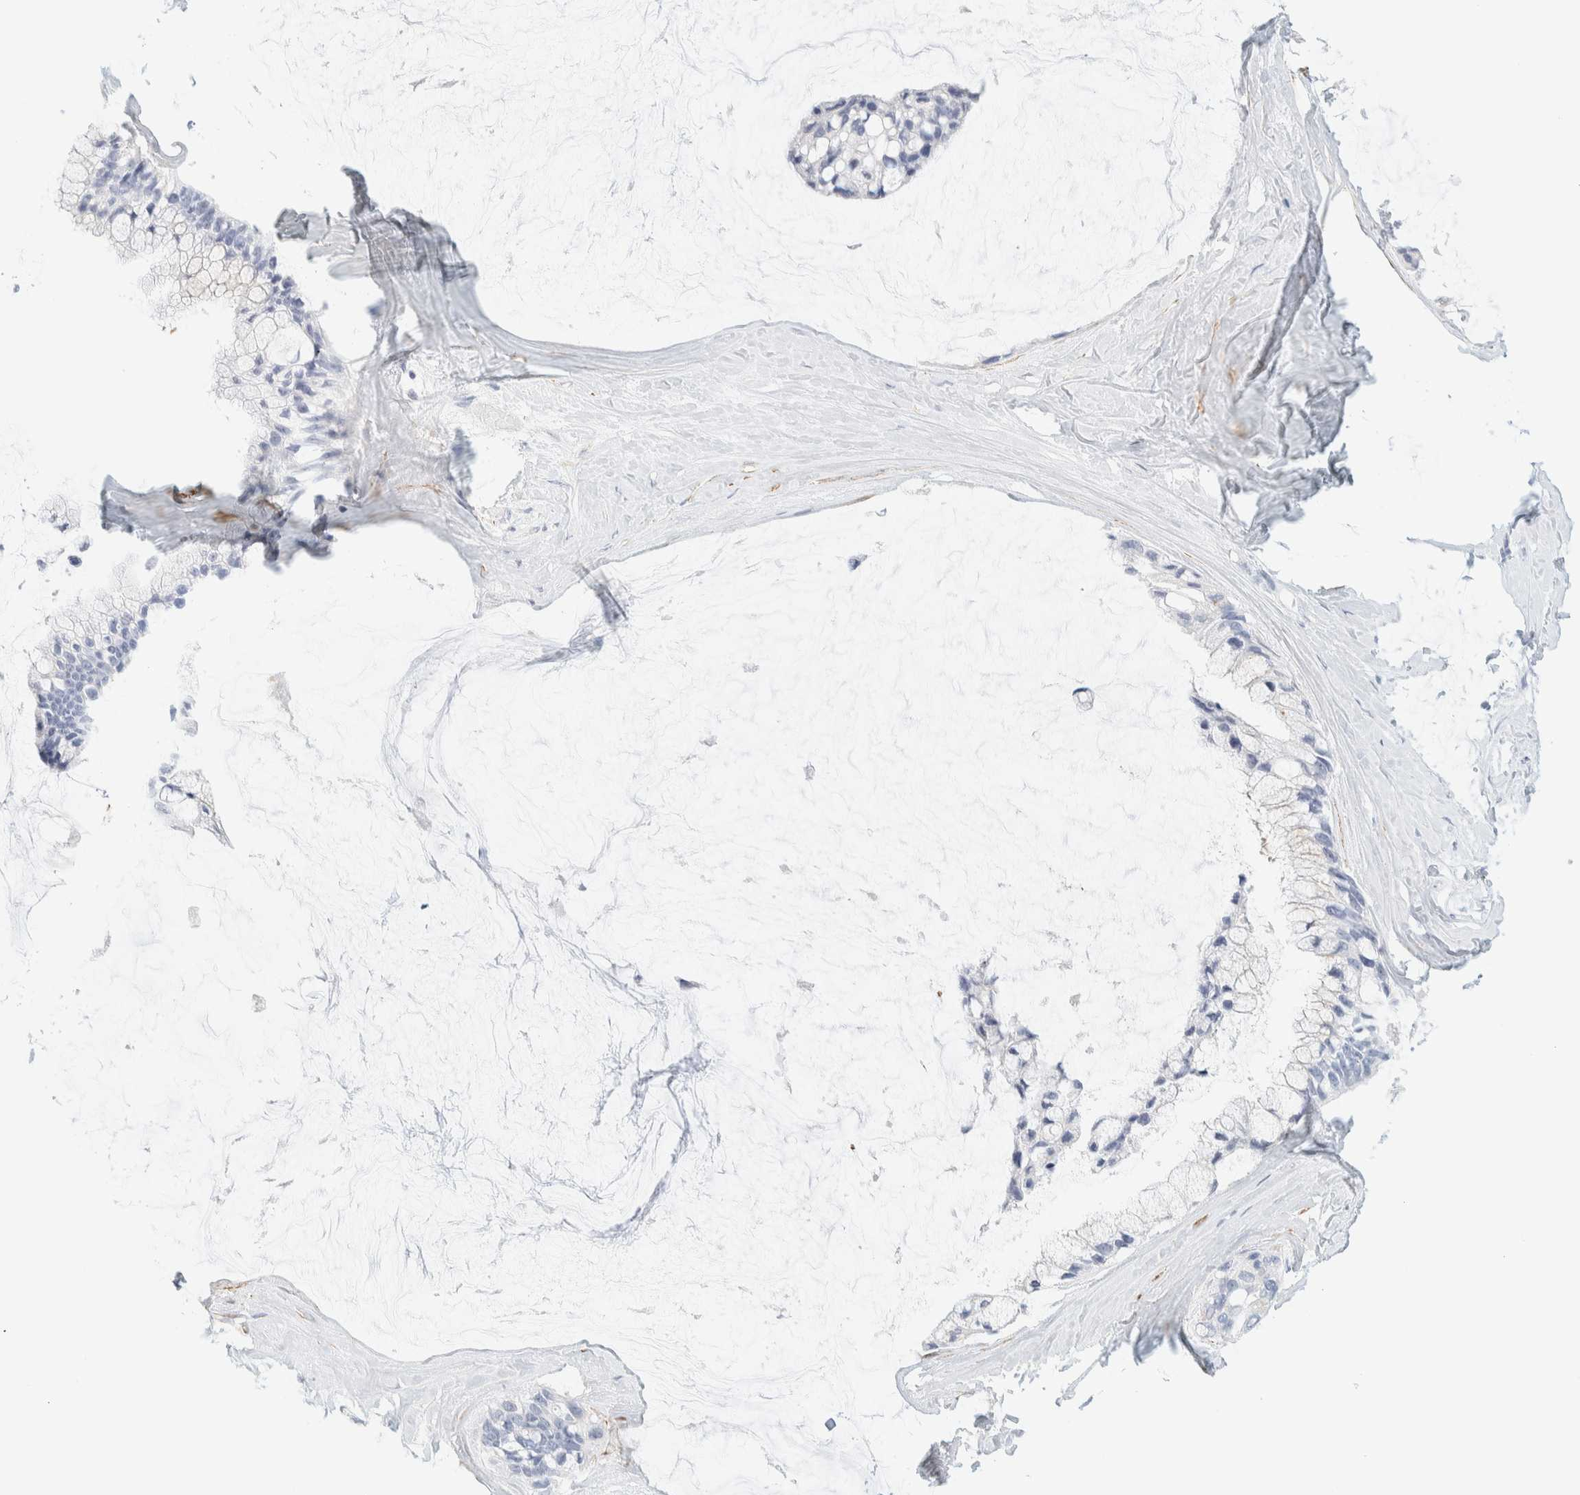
{"staining": {"intensity": "weak", "quantity": "<25%", "location": "cytoplasmic/membranous"}, "tissue": "ovarian cancer", "cell_type": "Tumor cells", "image_type": "cancer", "snomed": [{"axis": "morphology", "description": "Cystadenocarcinoma, mucinous, NOS"}, {"axis": "topography", "description": "Ovary"}], "caption": "Histopathology image shows no significant protein positivity in tumor cells of ovarian cancer (mucinous cystadenocarcinoma).", "gene": "AFMID", "patient": {"sex": "female", "age": 39}}